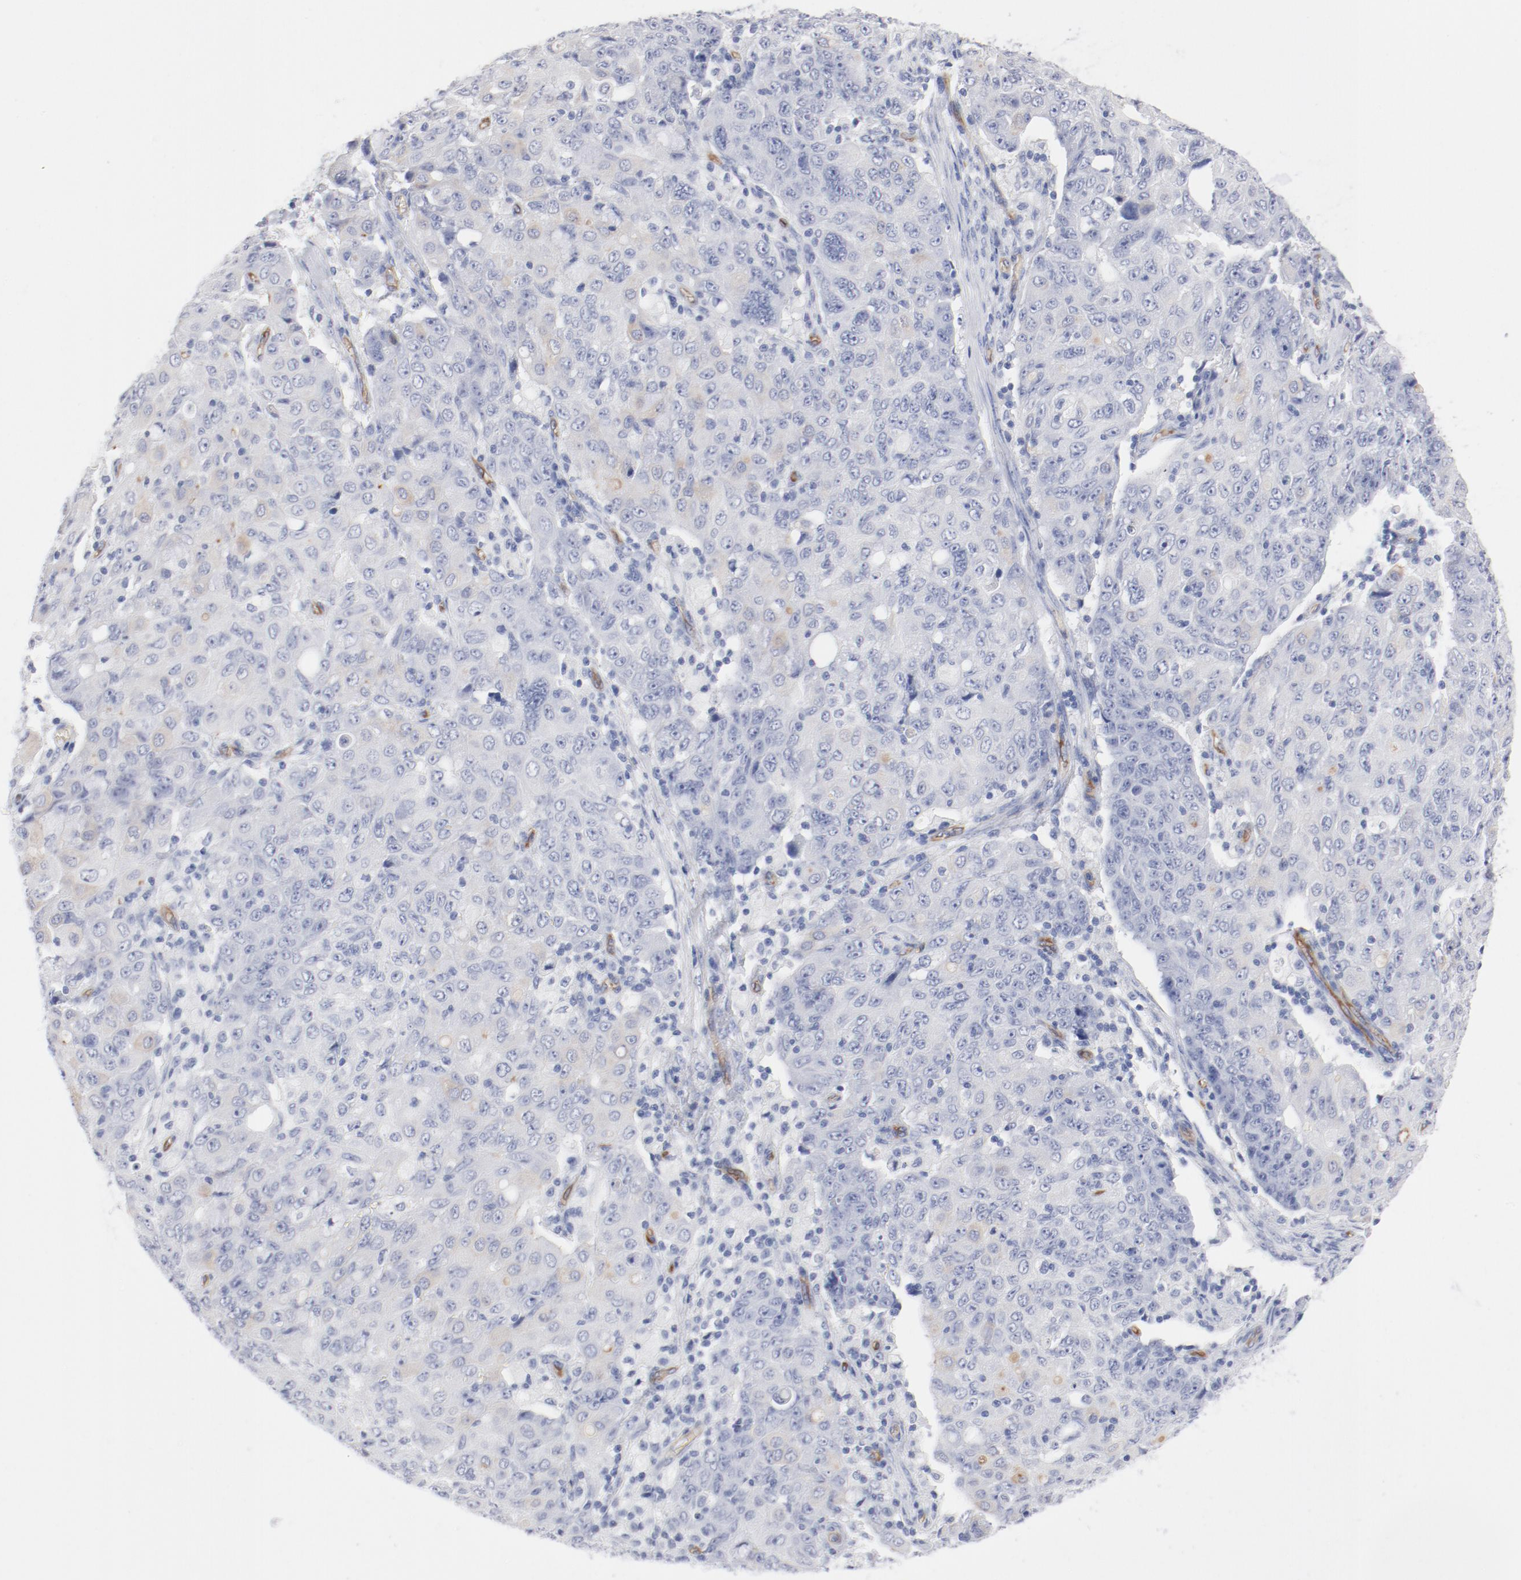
{"staining": {"intensity": "weak", "quantity": "<25%", "location": "cytoplasmic/membranous"}, "tissue": "ovarian cancer", "cell_type": "Tumor cells", "image_type": "cancer", "snomed": [{"axis": "morphology", "description": "Carcinoma, endometroid"}, {"axis": "topography", "description": "Ovary"}], "caption": "Histopathology image shows no protein staining in tumor cells of endometroid carcinoma (ovarian) tissue.", "gene": "SHANK3", "patient": {"sex": "female", "age": 42}}